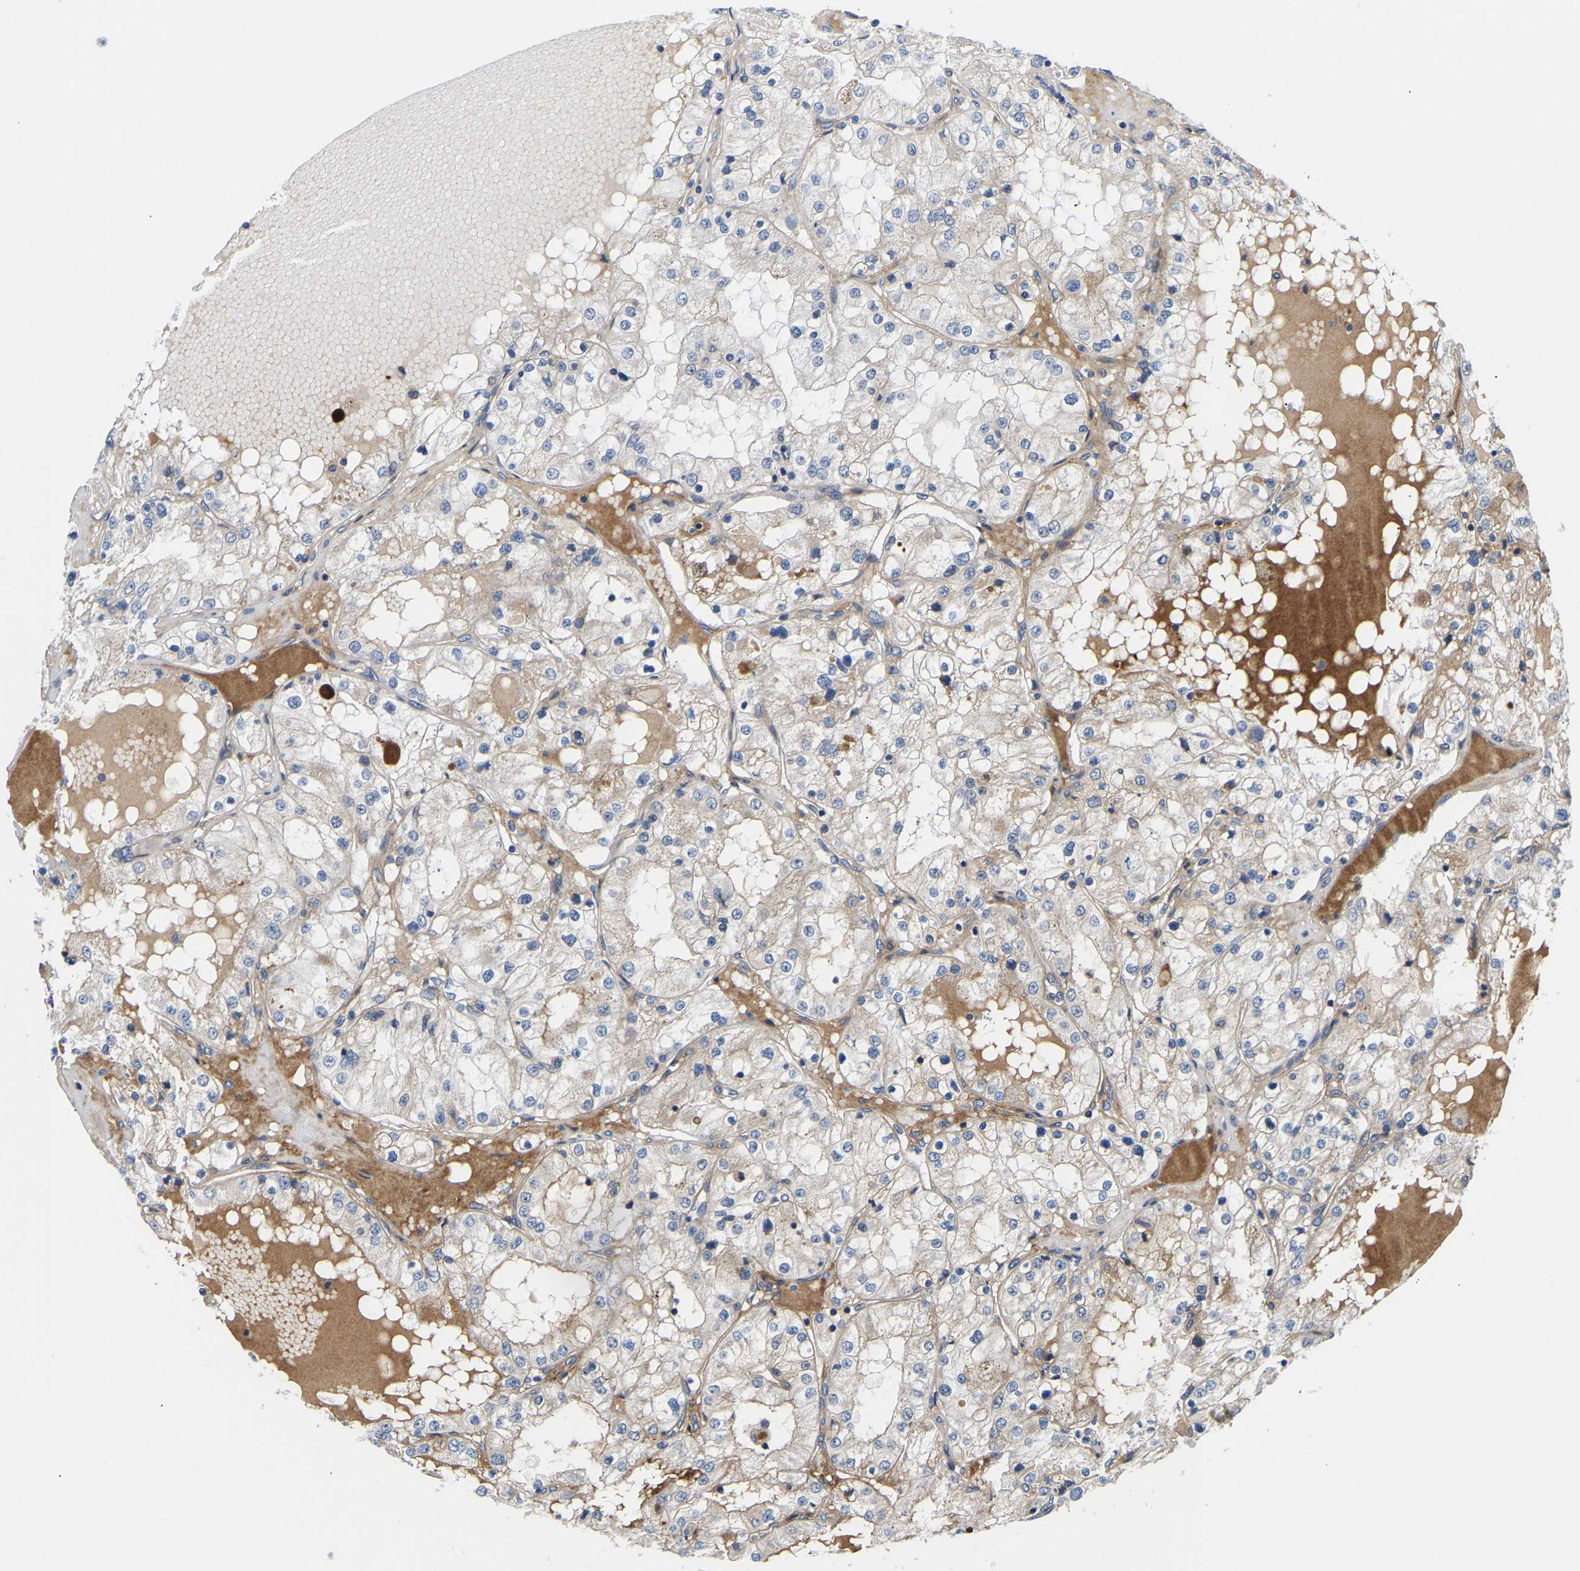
{"staining": {"intensity": "negative", "quantity": "none", "location": "none"}, "tissue": "renal cancer", "cell_type": "Tumor cells", "image_type": "cancer", "snomed": [{"axis": "morphology", "description": "Adenocarcinoma, NOS"}, {"axis": "topography", "description": "Kidney"}], "caption": "An immunohistochemistry (IHC) histopathology image of adenocarcinoma (renal) is shown. There is no staining in tumor cells of adenocarcinoma (renal).", "gene": "AIMP2", "patient": {"sex": "male", "age": 68}}